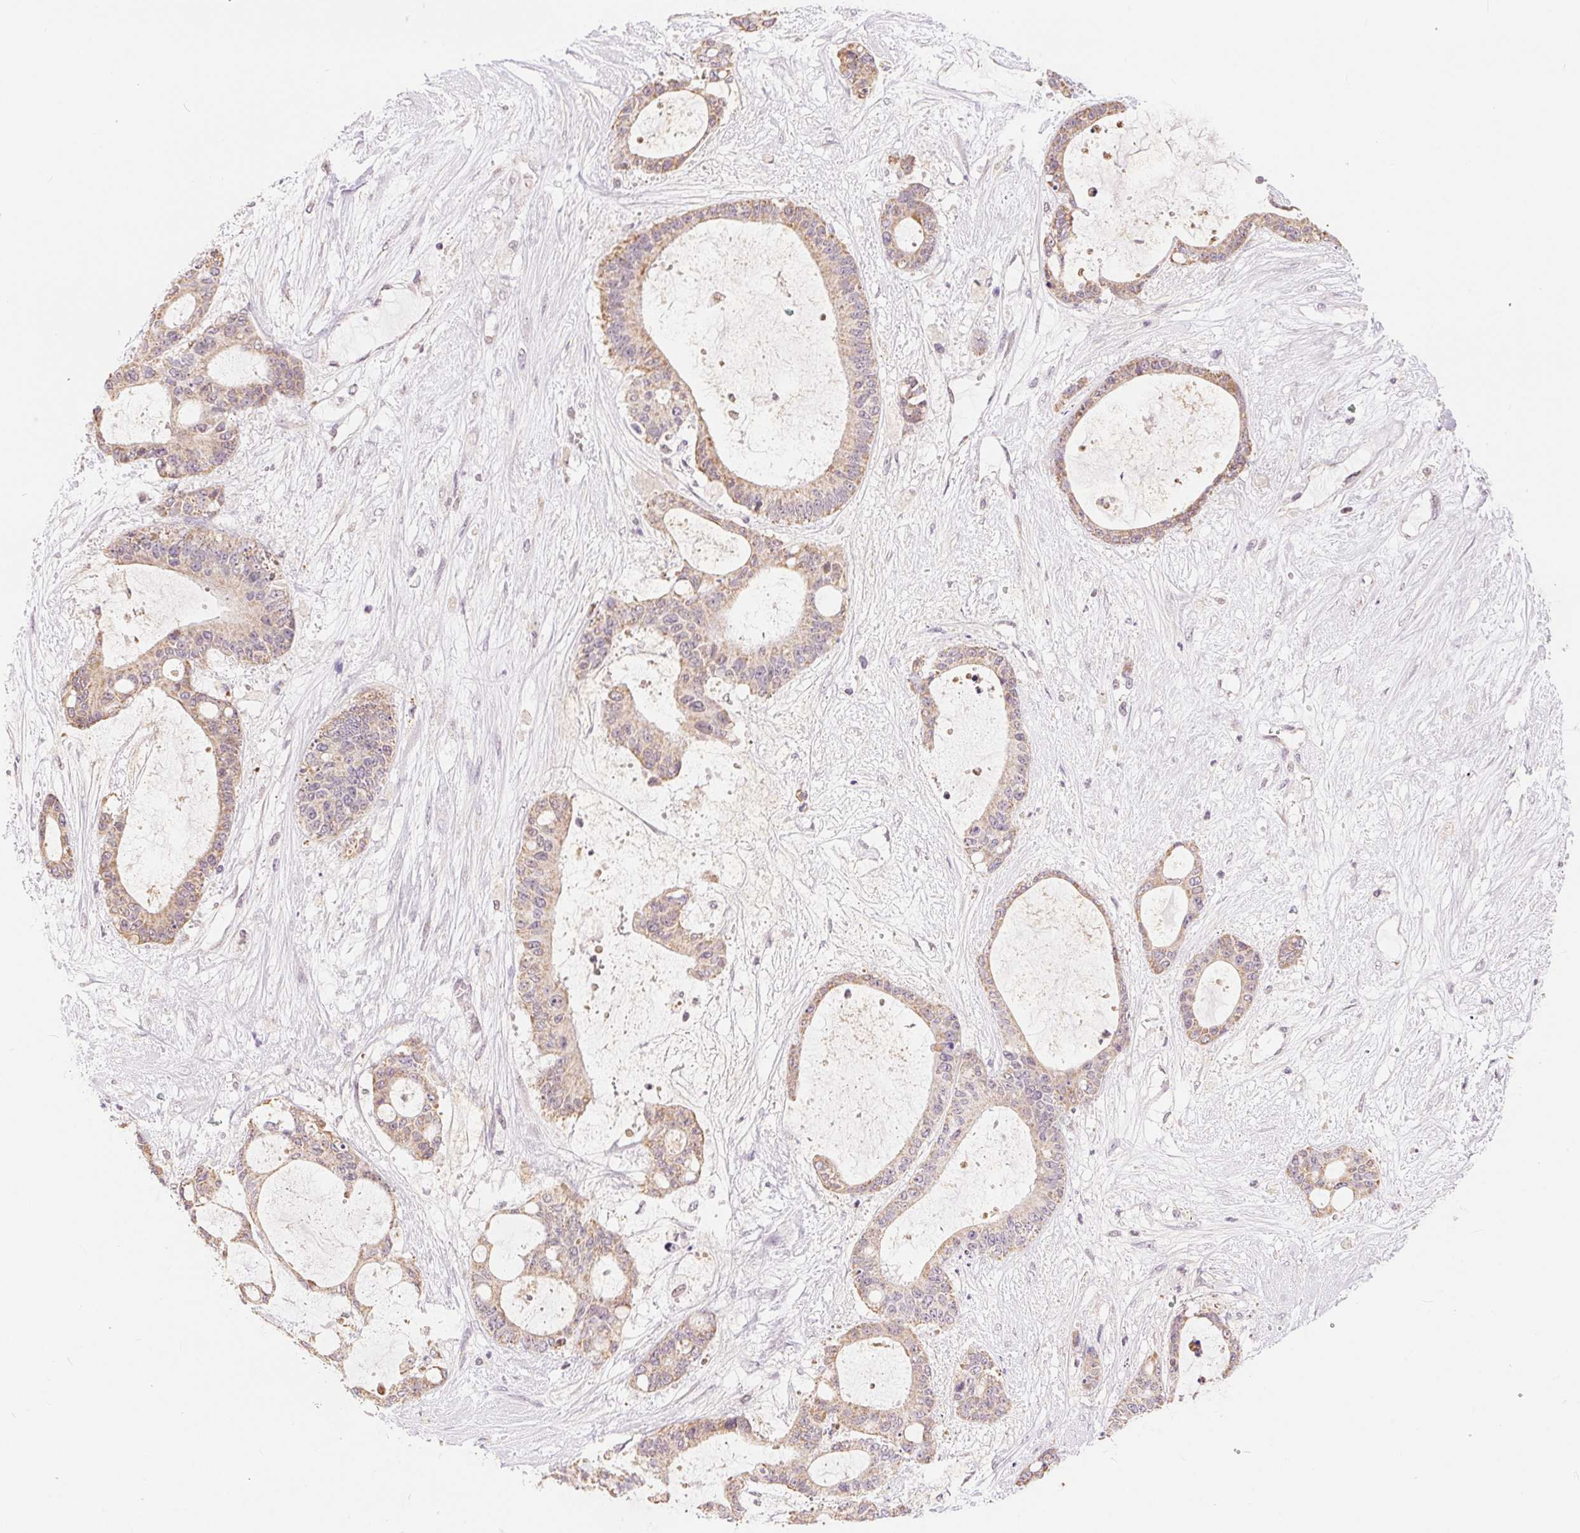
{"staining": {"intensity": "weak", "quantity": ">75%", "location": "cytoplasmic/membranous"}, "tissue": "liver cancer", "cell_type": "Tumor cells", "image_type": "cancer", "snomed": [{"axis": "morphology", "description": "Normal tissue, NOS"}, {"axis": "morphology", "description": "Cholangiocarcinoma"}, {"axis": "topography", "description": "Liver"}, {"axis": "topography", "description": "Peripheral nerve tissue"}], "caption": "Liver cancer stained with a protein marker shows weak staining in tumor cells.", "gene": "POU2F2", "patient": {"sex": "female", "age": 73}}